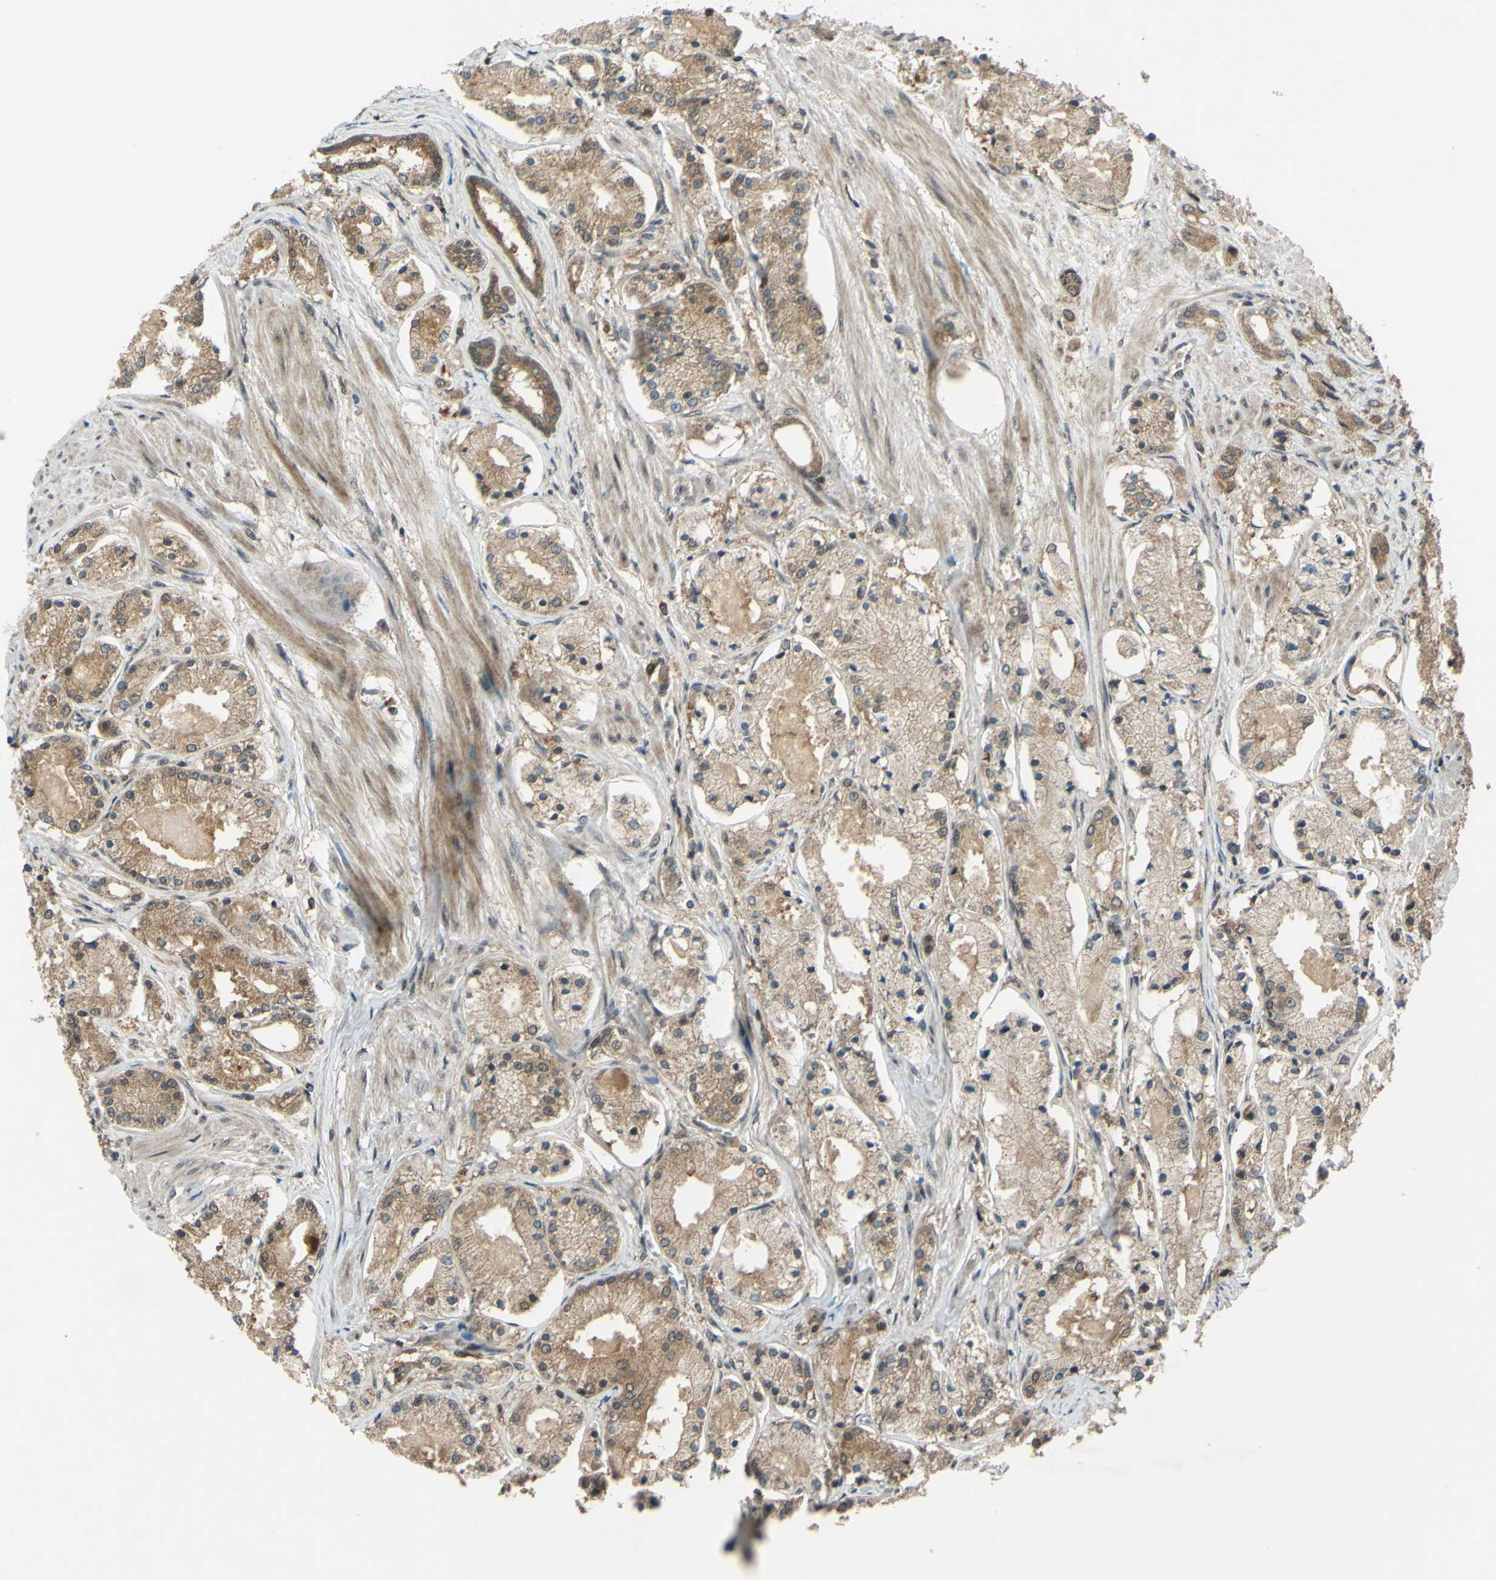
{"staining": {"intensity": "moderate", "quantity": ">75%", "location": "cytoplasmic/membranous"}, "tissue": "prostate cancer", "cell_type": "Tumor cells", "image_type": "cancer", "snomed": [{"axis": "morphology", "description": "Adenocarcinoma, High grade"}, {"axis": "topography", "description": "Prostate"}], "caption": "A brown stain labels moderate cytoplasmic/membranous staining of a protein in prostate cancer tumor cells. Using DAB (brown) and hematoxylin (blue) stains, captured at high magnification using brightfield microscopy.", "gene": "ABCC8", "patient": {"sex": "male", "age": 66}}